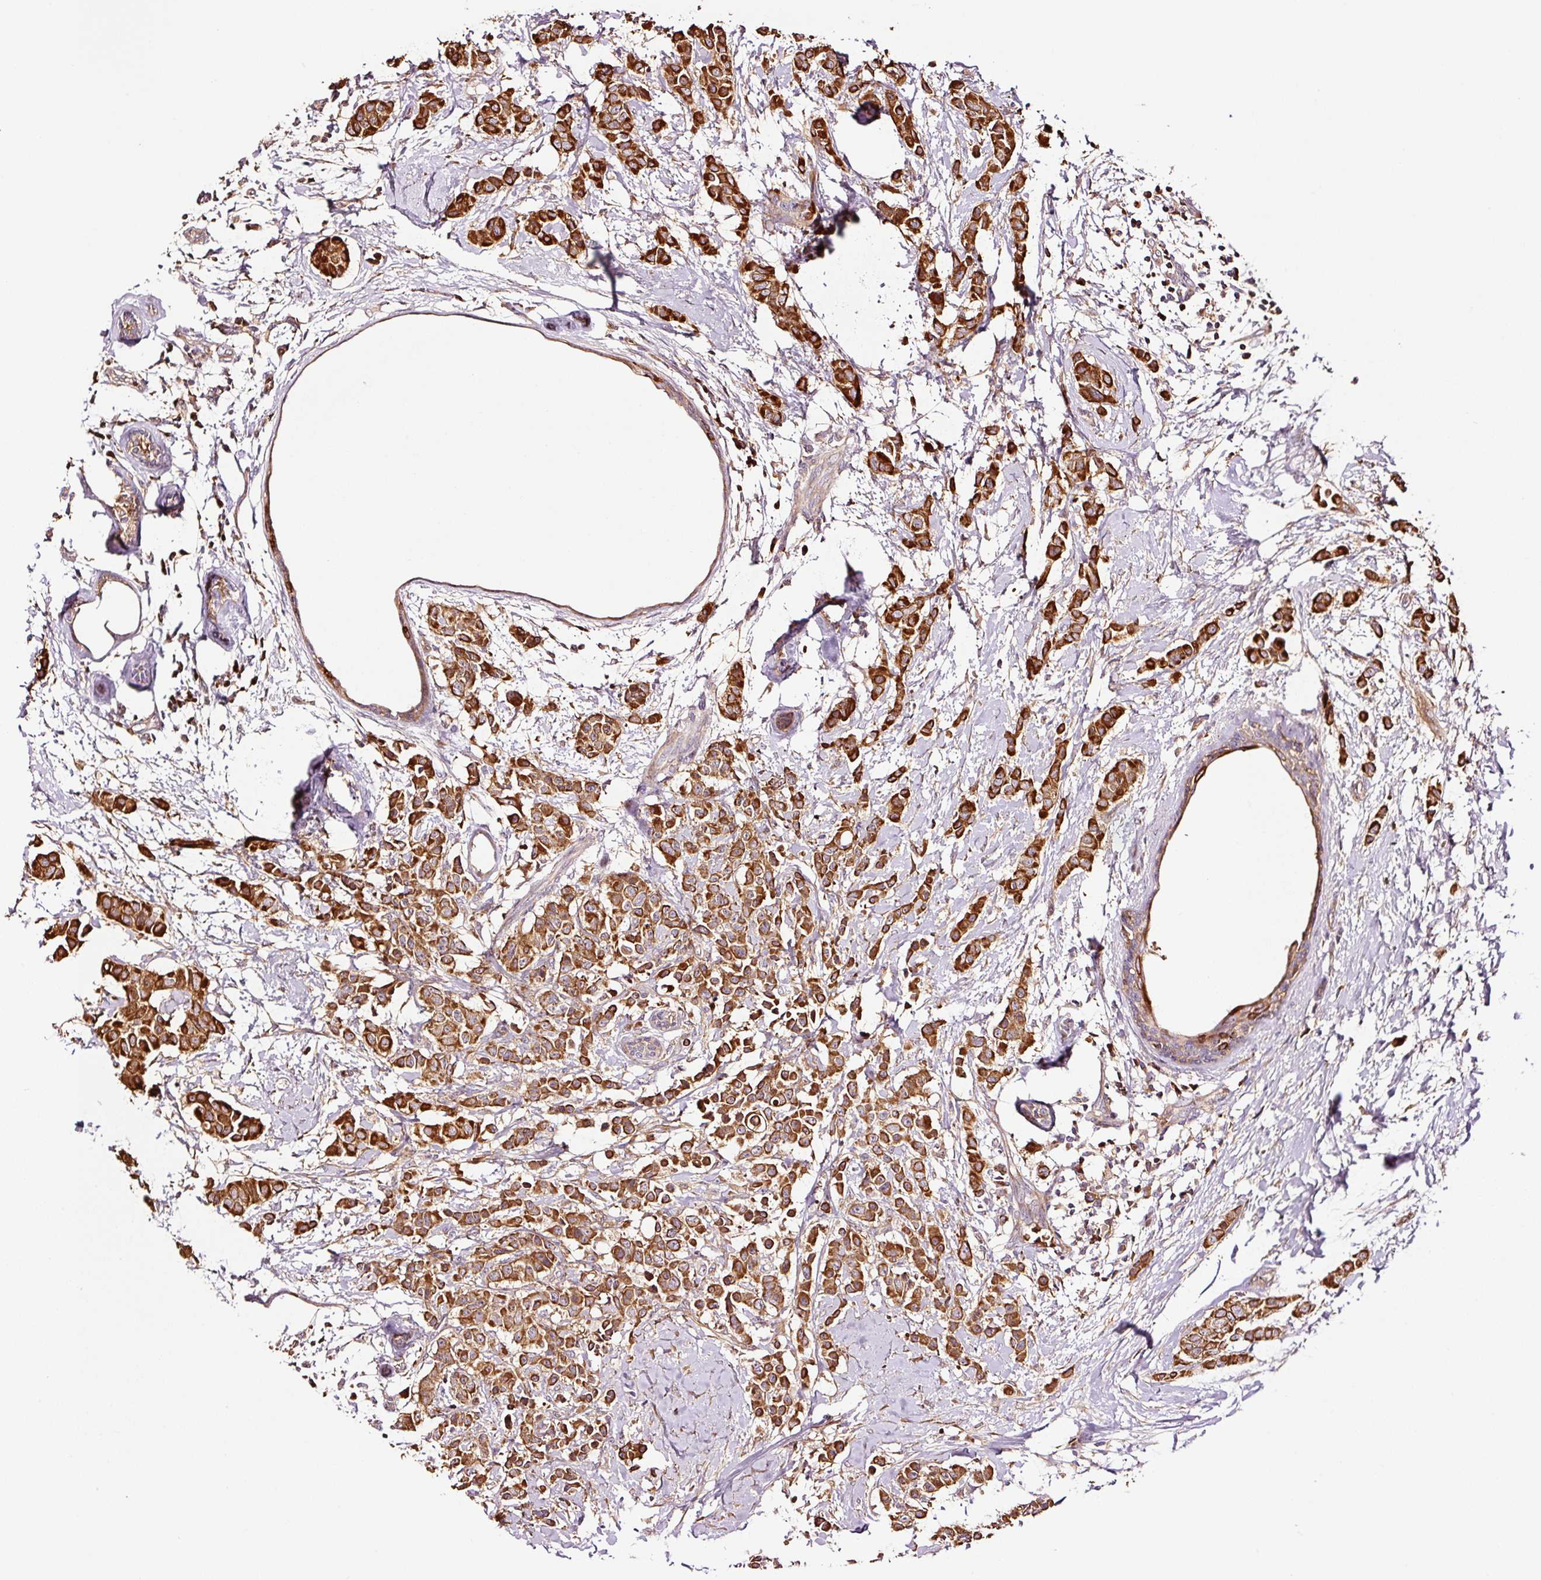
{"staining": {"intensity": "strong", "quantity": ">75%", "location": "cytoplasmic/membranous"}, "tissue": "breast cancer", "cell_type": "Tumor cells", "image_type": "cancer", "snomed": [{"axis": "morphology", "description": "Duct carcinoma"}, {"axis": "topography", "description": "Breast"}], "caption": "The photomicrograph exhibits immunohistochemical staining of breast cancer. There is strong cytoplasmic/membranous staining is identified in approximately >75% of tumor cells.", "gene": "PGLYRP2", "patient": {"sex": "female", "age": 40}}